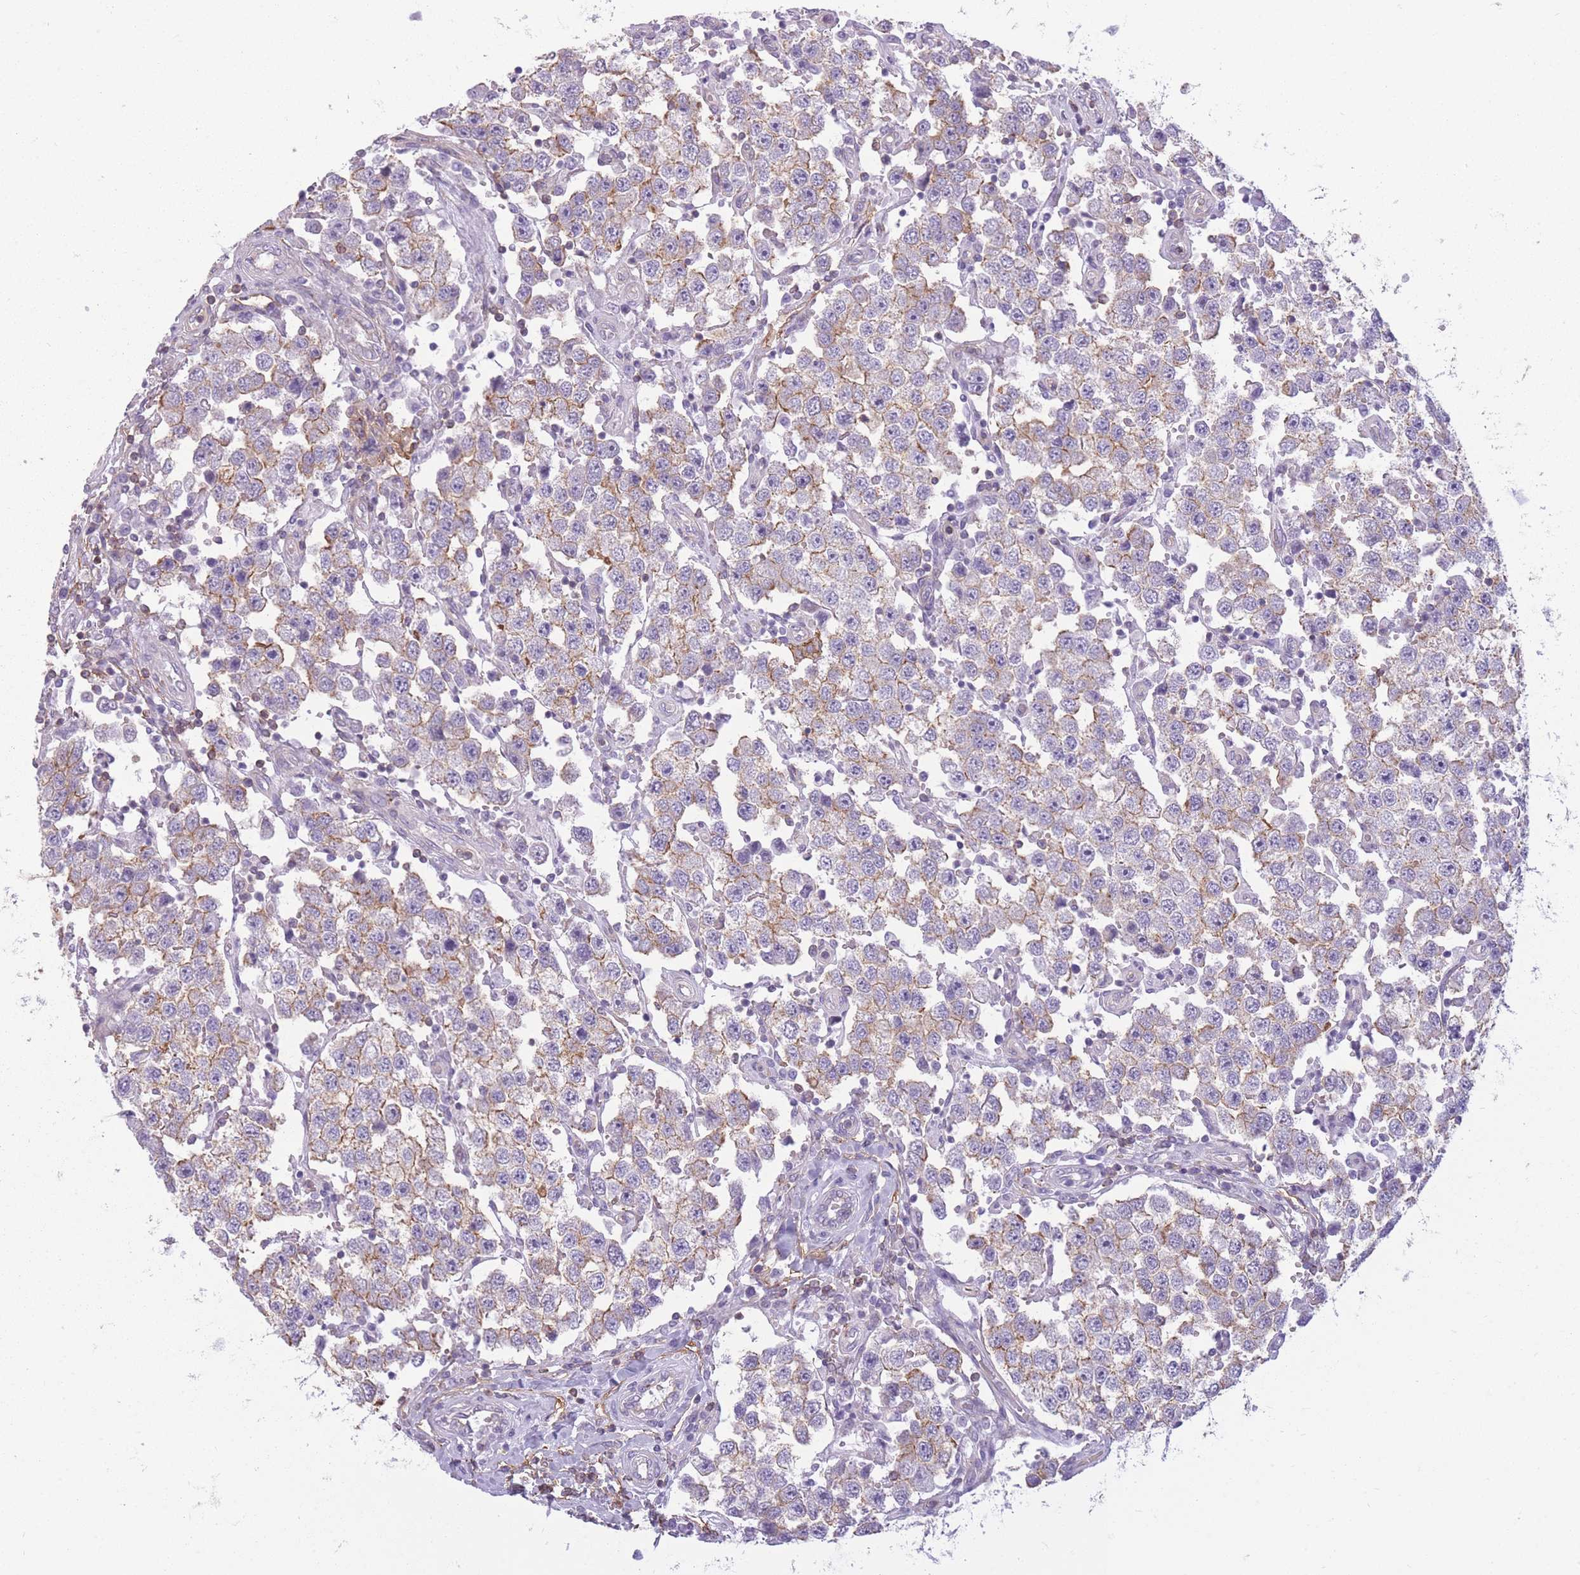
{"staining": {"intensity": "moderate", "quantity": "25%-75%", "location": "cytoplasmic/membranous"}, "tissue": "testis cancer", "cell_type": "Tumor cells", "image_type": "cancer", "snomed": [{"axis": "morphology", "description": "Seminoma, NOS"}, {"axis": "topography", "description": "Testis"}], "caption": "Immunohistochemistry (IHC) of testis seminoma demonstrates medium levels of moderate cytoplasmic/membranous positivity in about 25%-75% of tumor cells. (DAB (3,3'-diaminobenzidine) = brown stain, brightfield microscopy at high magnification).", "gene": "ADD1", "patient": {"sex": "male", "age": 37}}